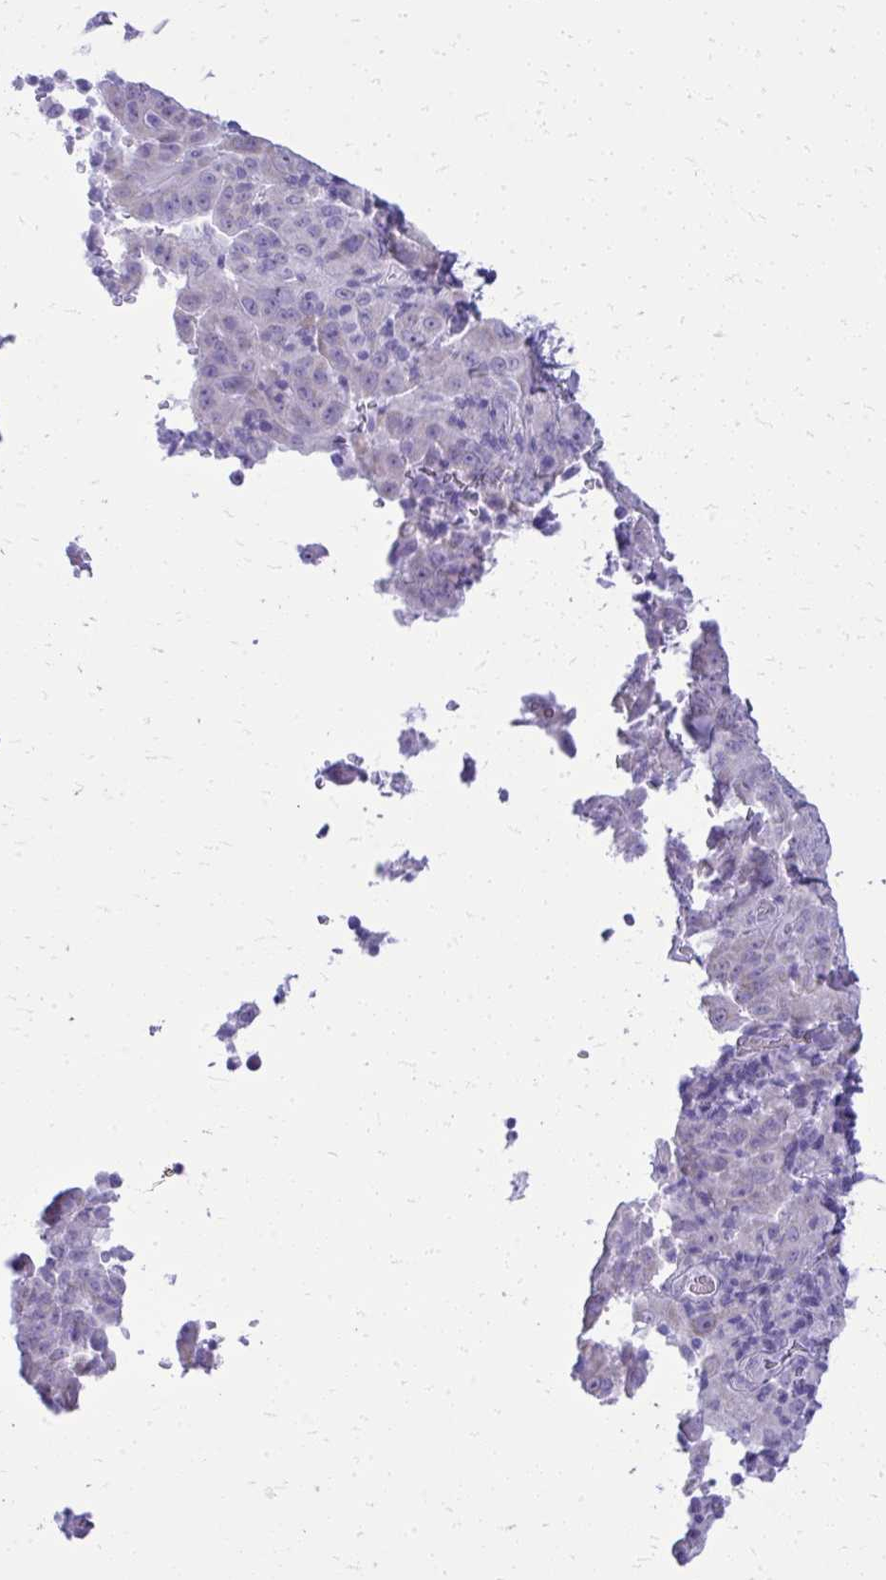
{"staining": {"intensity": "negative", "quantity": "none", "location": "none"}, "tissue": "pancreatic cancer", "cell_type": "Tumor cells", "image_type": "cancer", "snomed": [{"axis": "morphology", "description": "Adenocarcinoma, NOS"}, {"axis": "topography", "description": "Pancreas"}], "caption": "Micrograph shows no significant protein staining in tumor cells of pancreatic adenocarcinoma.", "gene": "RALYL", "patient": {"sex": "male", "age": 63}}